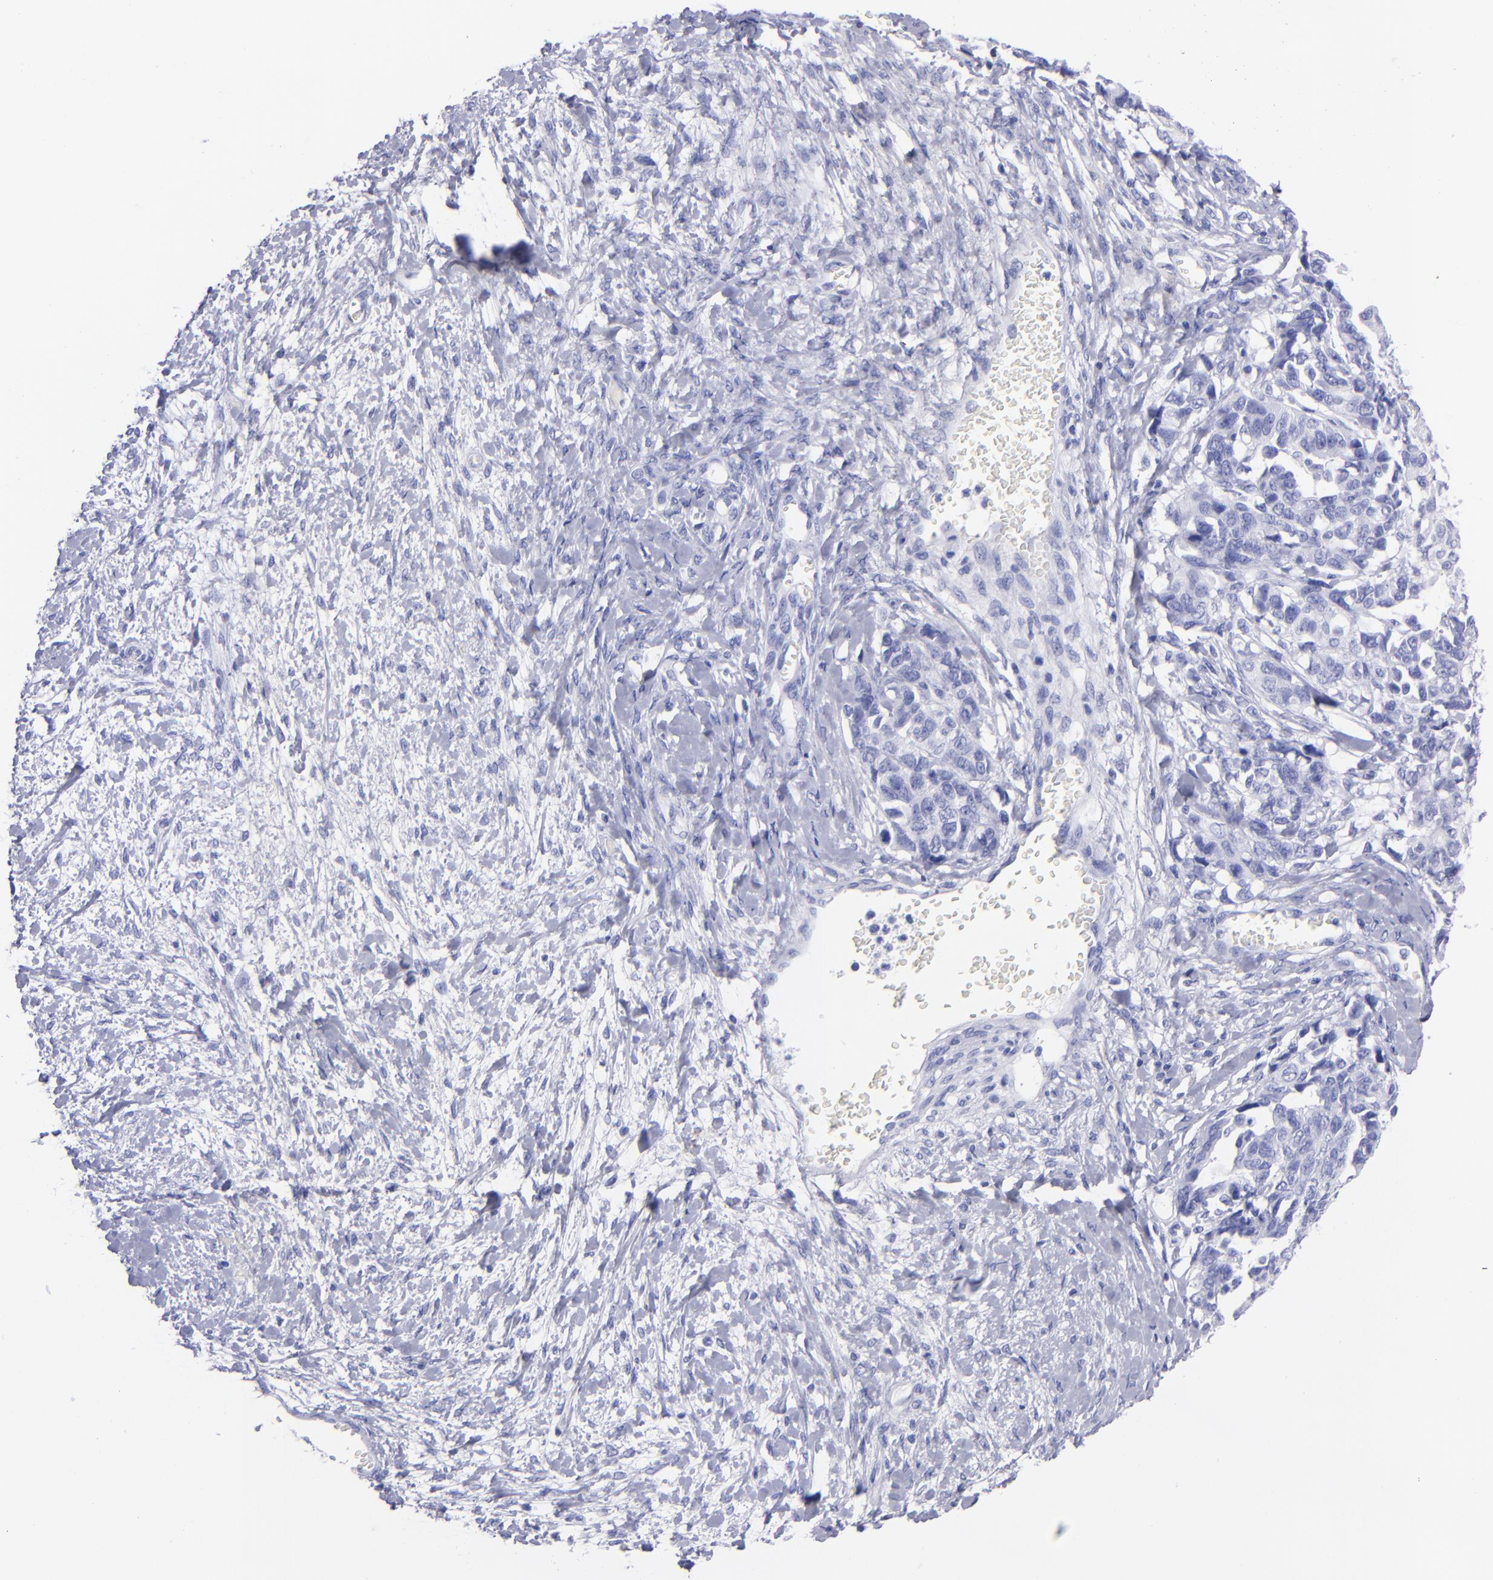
{"staining": {"intensity": "negative", "quantity": "none", "location": "none"}, "tissue": "ovarian cancer", "cell_type": "Tumor cells", "image_type": "cancer", "snomed": [{"axis": "morphology", "description": "Cystadenocarcinoma, serous, NOS"}, {"axis": "topography", "description": "Ovary"}], "caption": "An image of human ovarian cancer is negative for staining in tumor cells.", "gene": "CD38", "patient": {"sex": "female", "age": 69}}